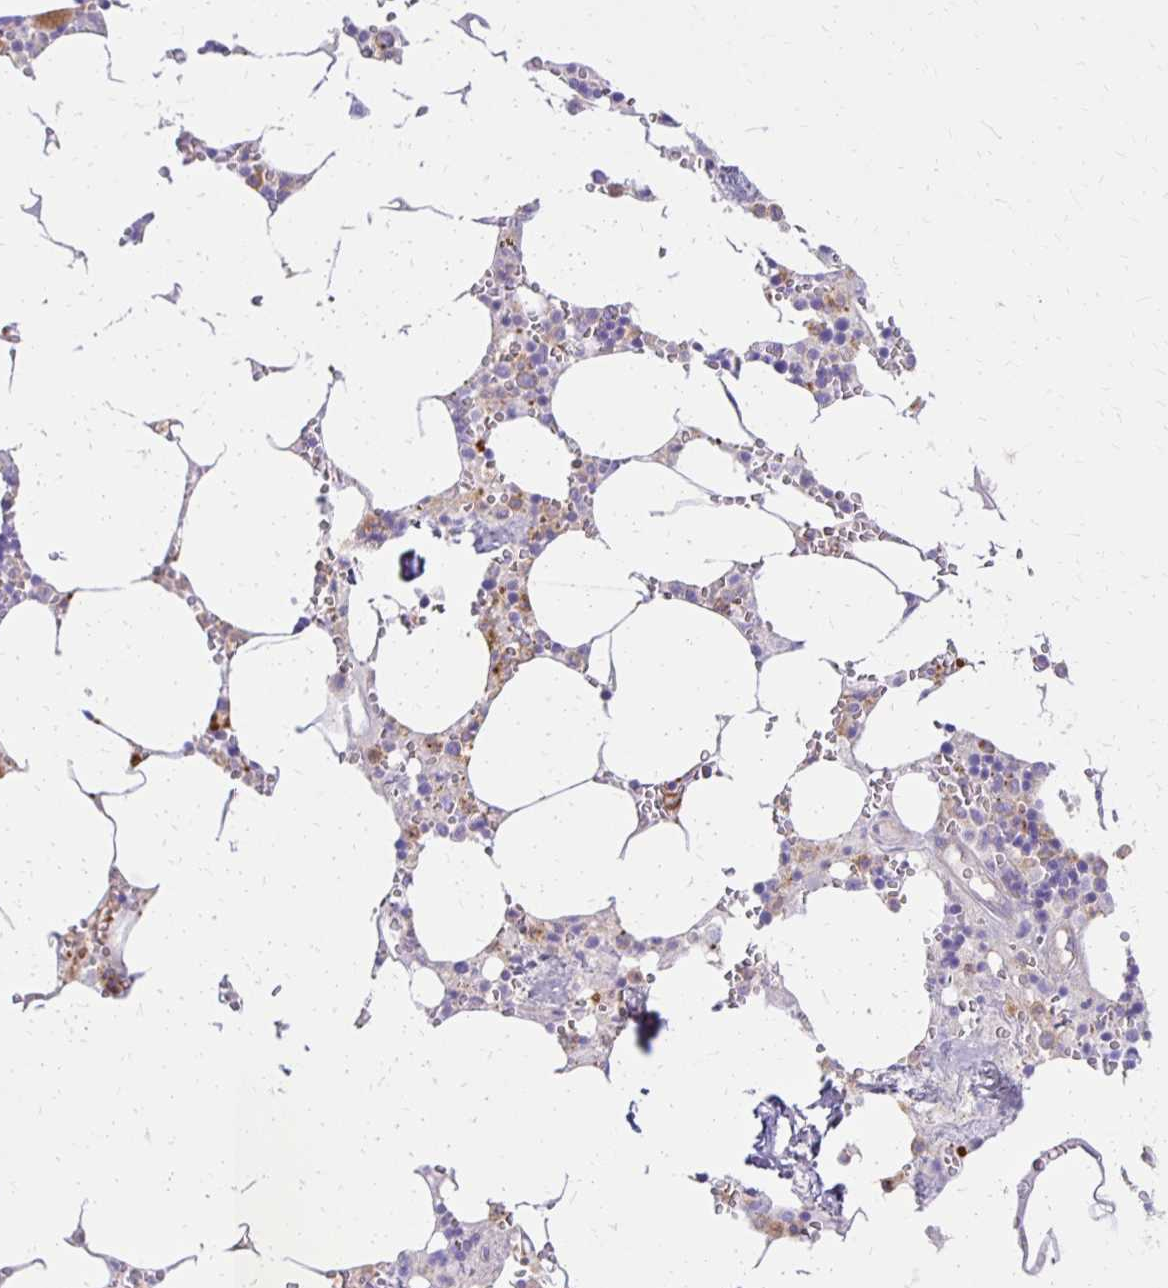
{"staining": {"intensity": "moderate", "quantity": "25%-75%", "location": "cytoplasmic/membranous"}, "tissue": "bone marrow", "cell_type": "Hematopoietic cells", "image_type": "normal", "snomed": [{"axis": "morphology", "description": "Normal tissue, NOS"}, {"axis": "topography", "description": "Bone marrow"}], "caption": "Benign bone marrow was stained to show a protein in brown. There is medium levels of moderate cytoplasmic/membranous positivity in about 25%-75% of hematopoietic cells. The staining was performed using DAB, with brown indicating positive protein expression. Nuclei are stained blue with hematoxylin.", "gene": "TTYH1", "patient": {"sex": "male", "age": 54}}